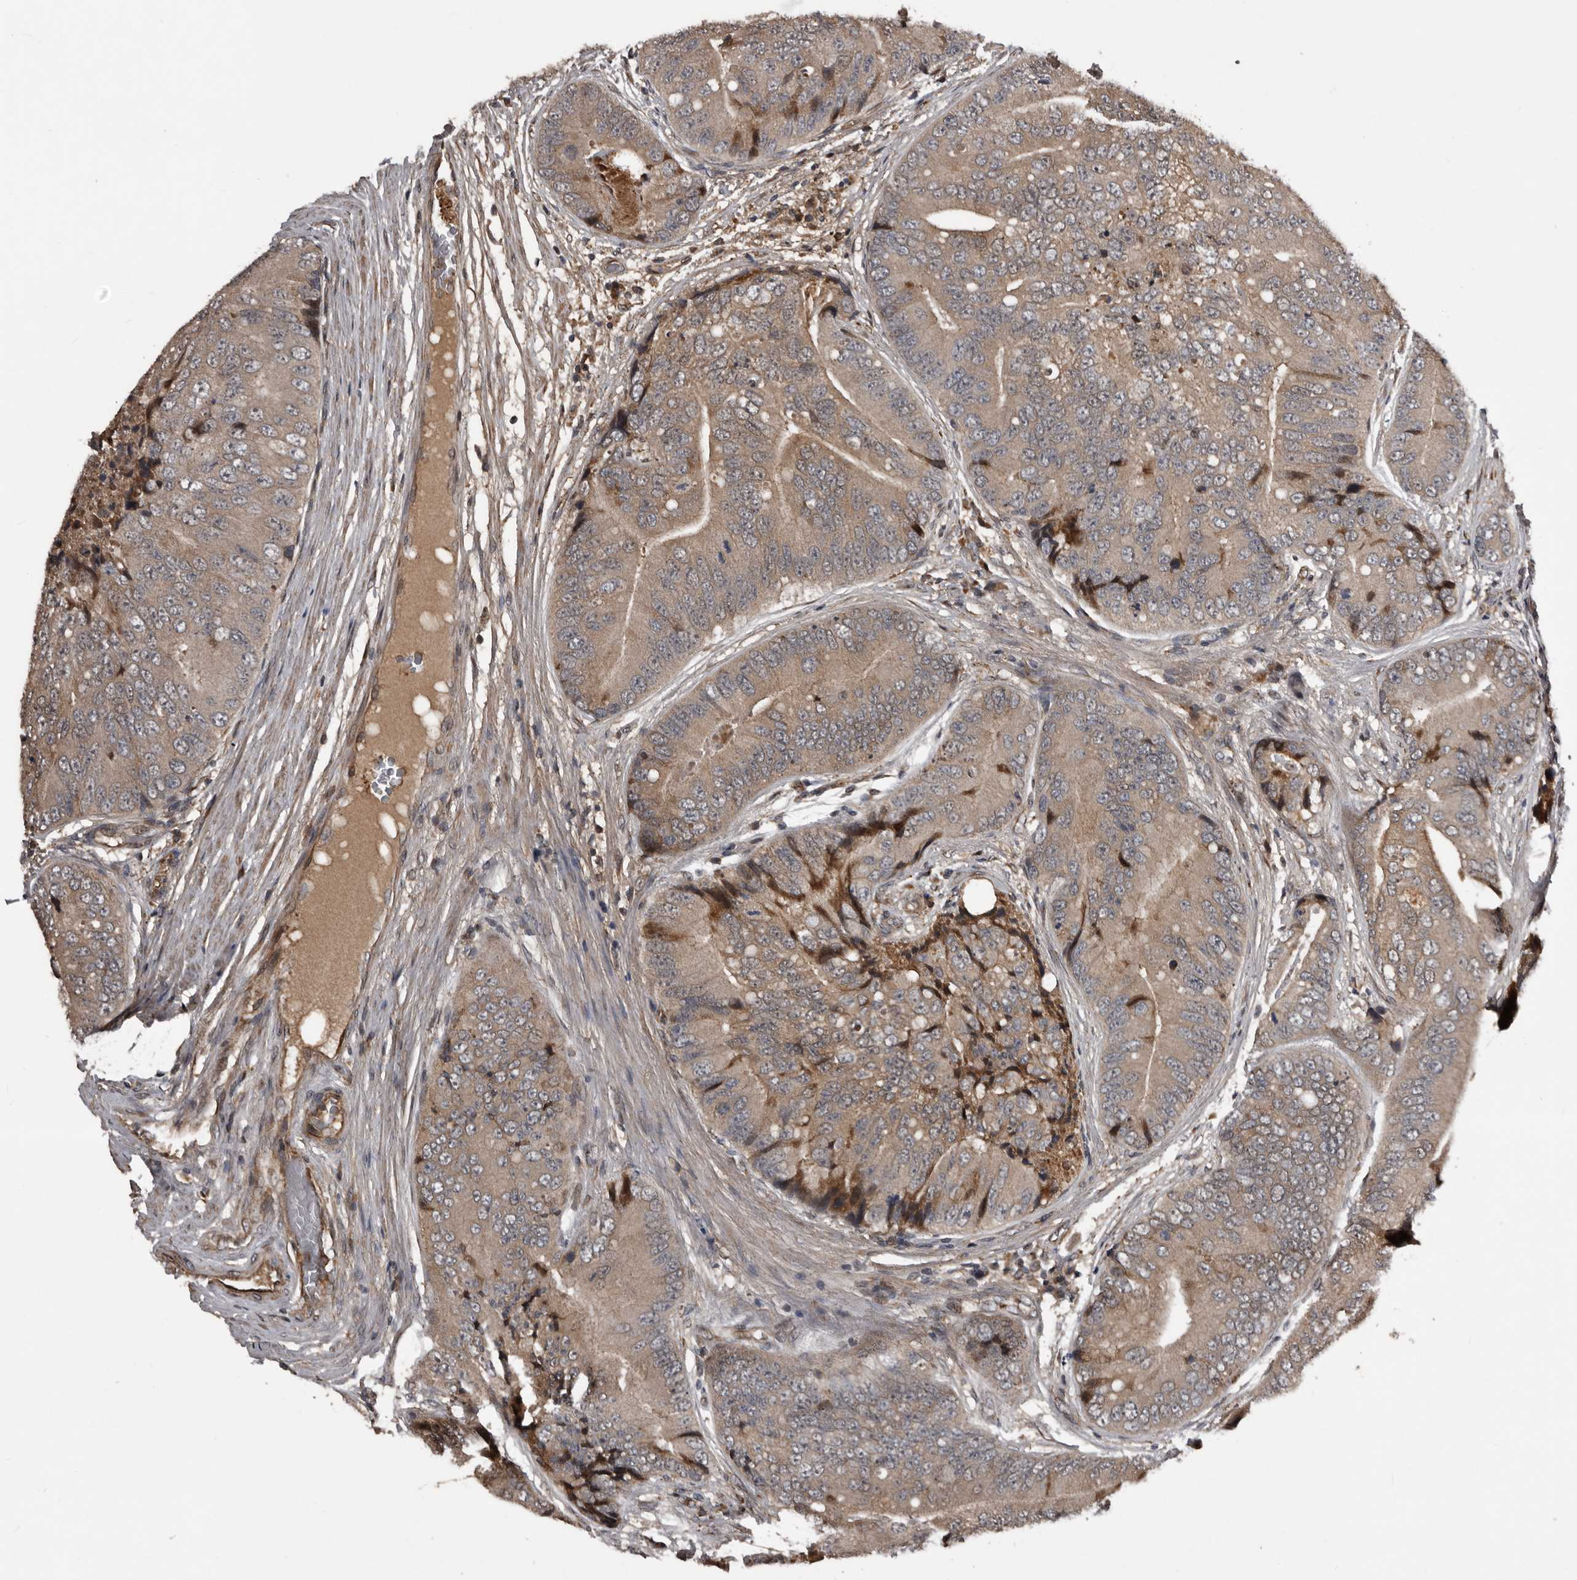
{"staining": {"intensity": "weak", "quantity": ">75%", "location": "cytoplasmic/membranous"}, "tissue": "prostate cancer", "cell_type": "Tumor cells", "image_type": "cancer", "snomed": [{"axis": "morphology", "description": "Adenocarcinoma, High grade"}, {"axis": "topography", "description": "Prostate"}], "caption": "Human prostate adenocarcinoma (high-grade) stained with a brown dye demonstrates weak cytoplasmic/membranous positive expression in about >75% of tumor cells.", "gene": "SERTAD4", "patient": {"sex": "male", "age": 70}}